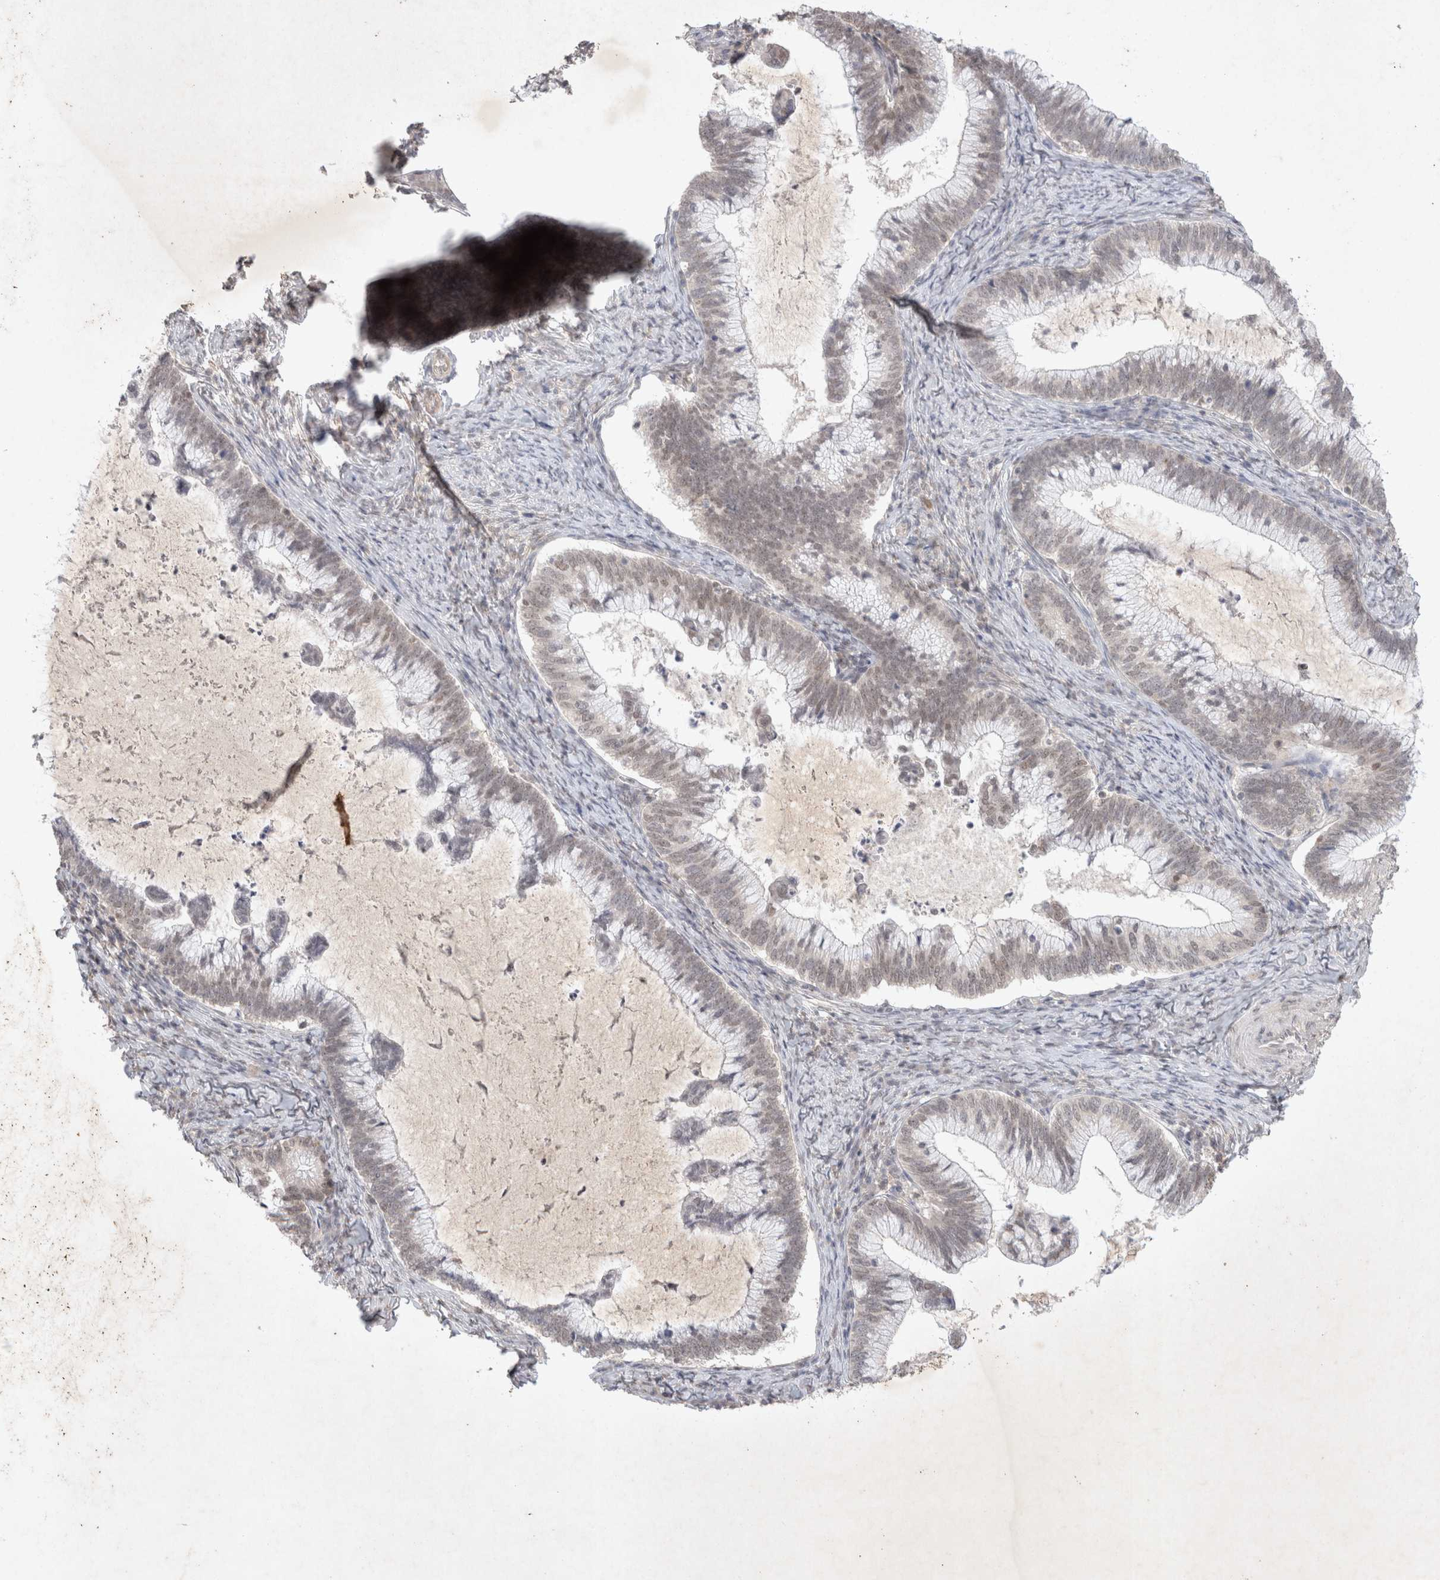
{"staining": {"intensity": "weak", "quantity": "25%-75%", "location": "nuclear"}, "tissue": "cervical cancer", "cell_type": "Tumor cells", "image_type": "cancer", "snomed": [{"axis": "morphology", "description": "Adenocarcinoma, NOS"}, {"axis": "topography", "description": "Cervix"}], "caption": "Adenocarcinoma (cervical) stained for a protein reveals weak nuclear positivity in tumor cells.", "gene": "FBXO42", "patient": {"sex": "female", "age": 36}}